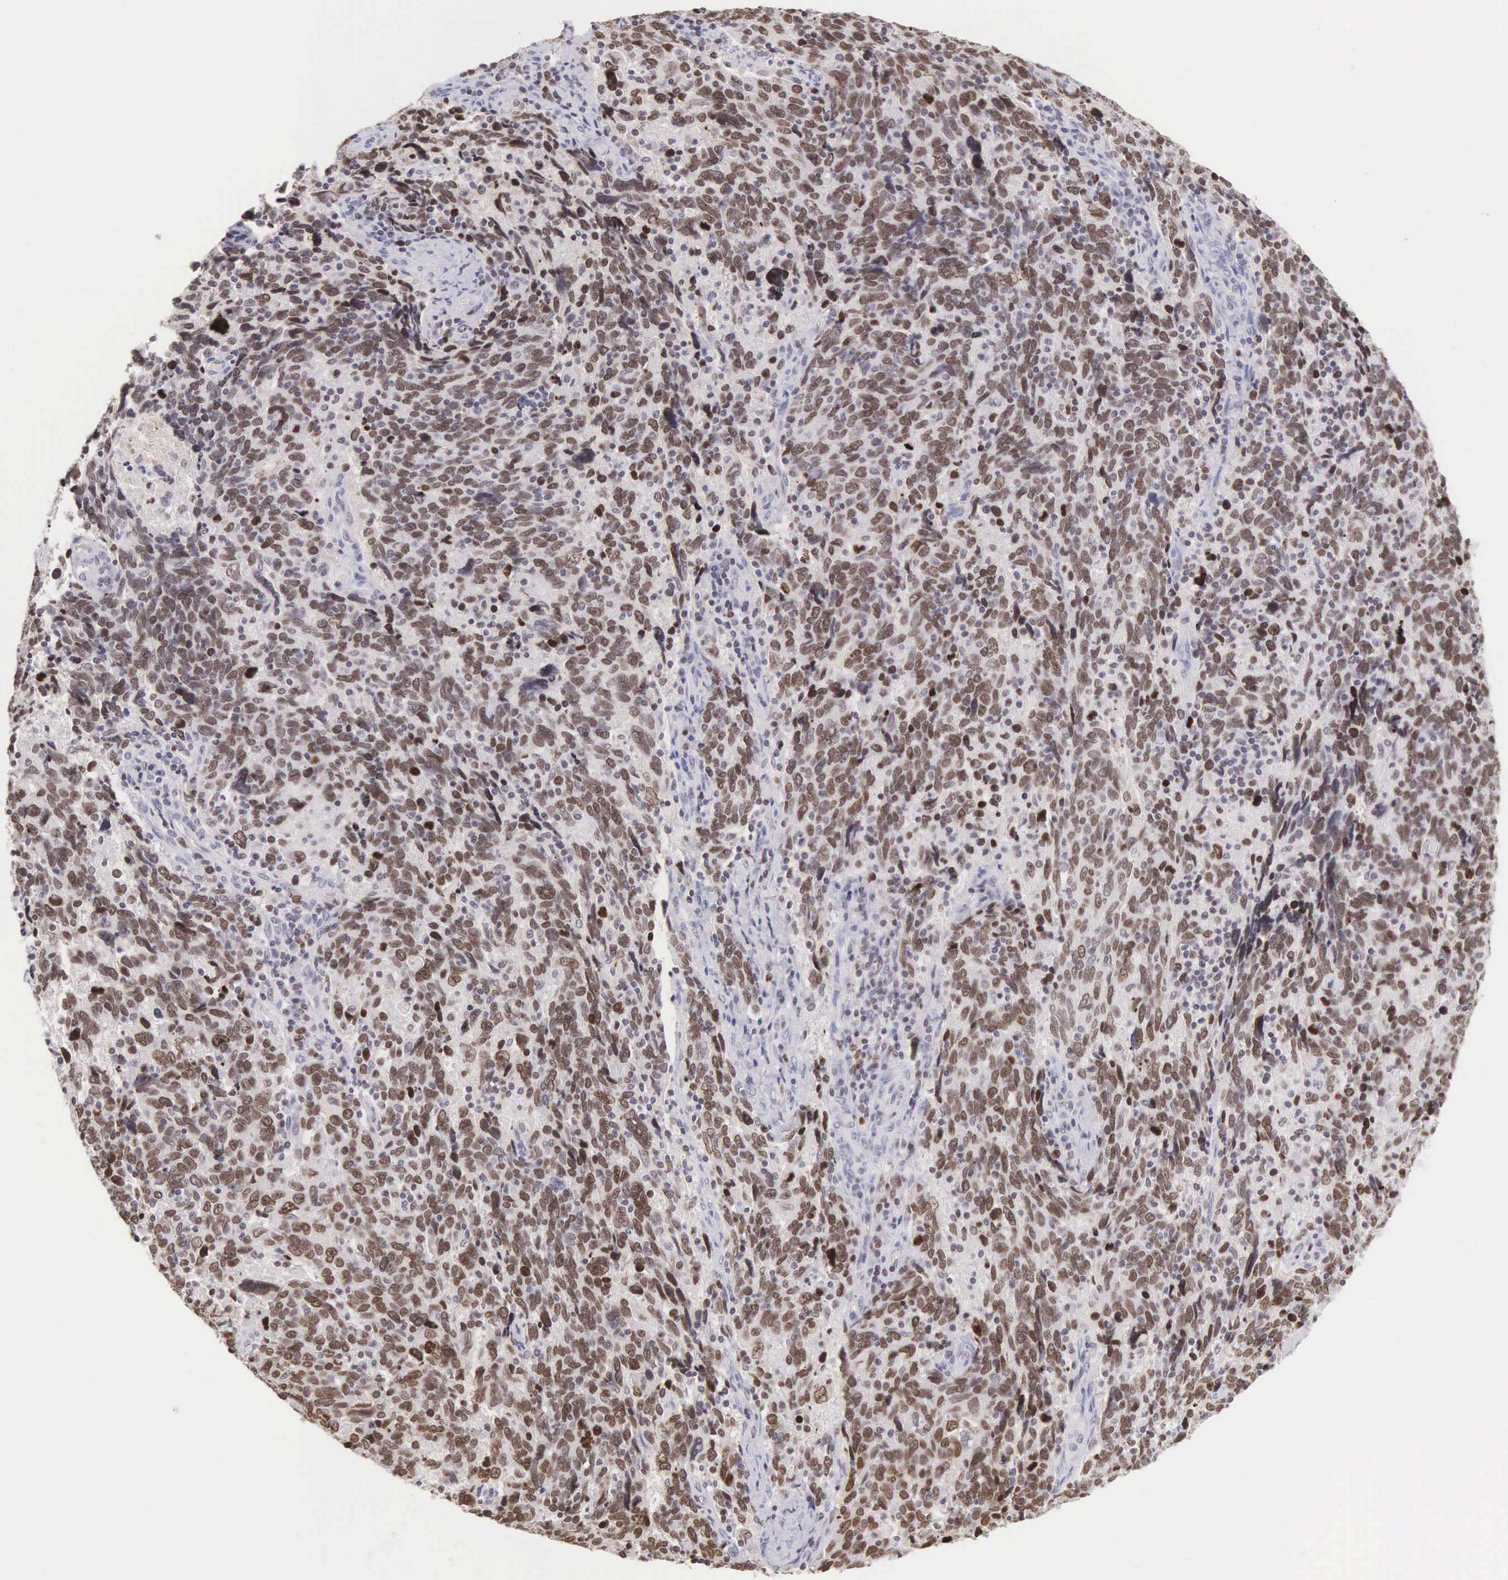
{"staining": {"intensity": "strong", "quantity": ">75%", "location": "nuclear"}, "tissue": "cervical cancer", "cell_type": "Tumor cells", "image_type": "cancer", "snomed": [{"axis": "morphology", "description": "Squamous cell carcinoma, NOS"}, {"axis": "topography", "description": "Cervix"}], "caption": "Immunohistochemical staining of squamous cell carcinoma (cervical) displays strong nuclear protein staining in about >75% of tumor cells.", "gene": "VRK1", "patient": {"sex": "female", "age": 41}}